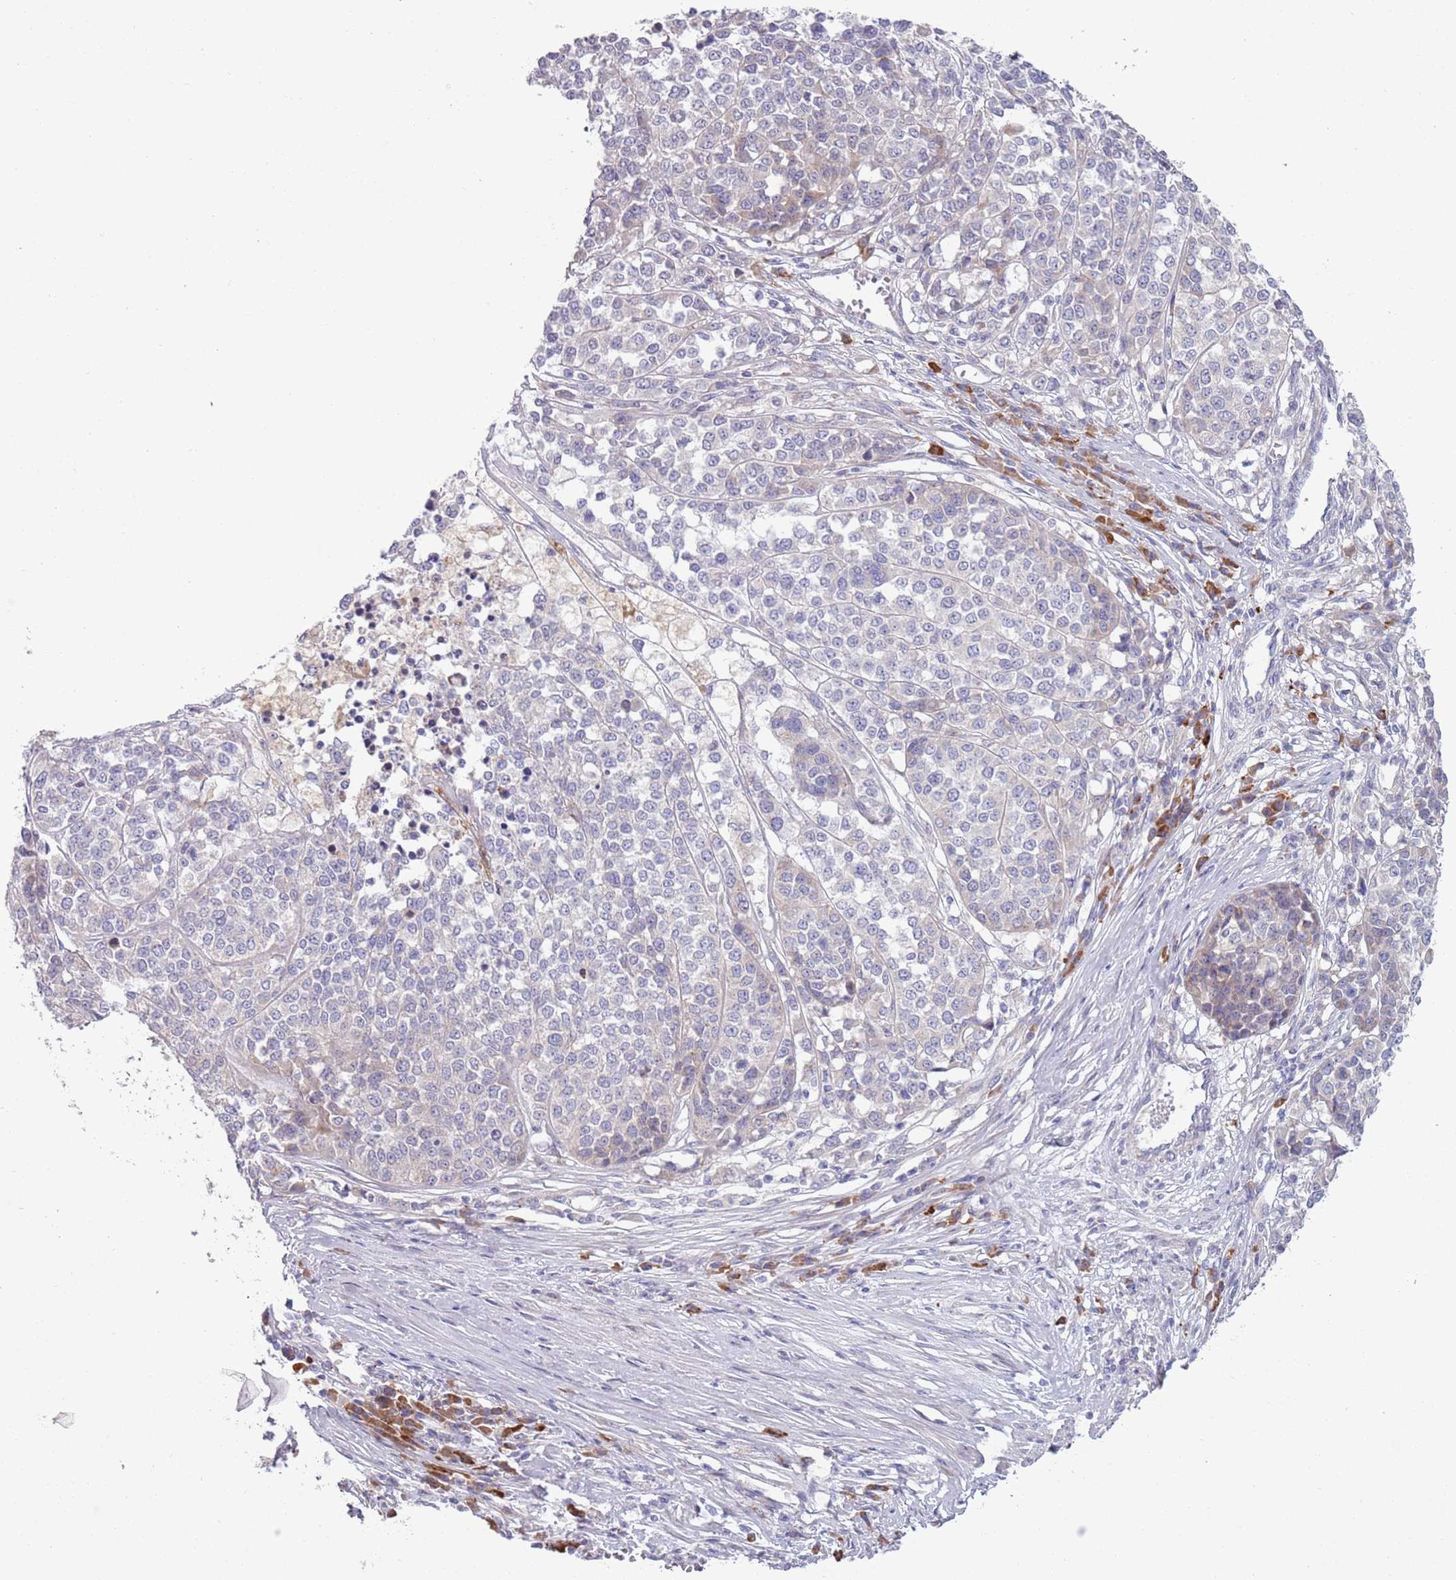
{"staining": {"intensity": "negative", "quantity": "none", "location": "none"}, "tissue": "melanoma", "cell_type": "Tumor cells", "image_type": "cancer", "snomed": [{"axis": "morphology", "description": "Malignant melanoma, Metastatic site"}, {"axis": "topography", "description": "Lymph node"}], "caption": "The image displays no staining of tumor cells in melanoma. (IHC, brightfield microscopy, high magnification).", "gene": "LTB", "patient": {"sex": "male", "age": 44}}